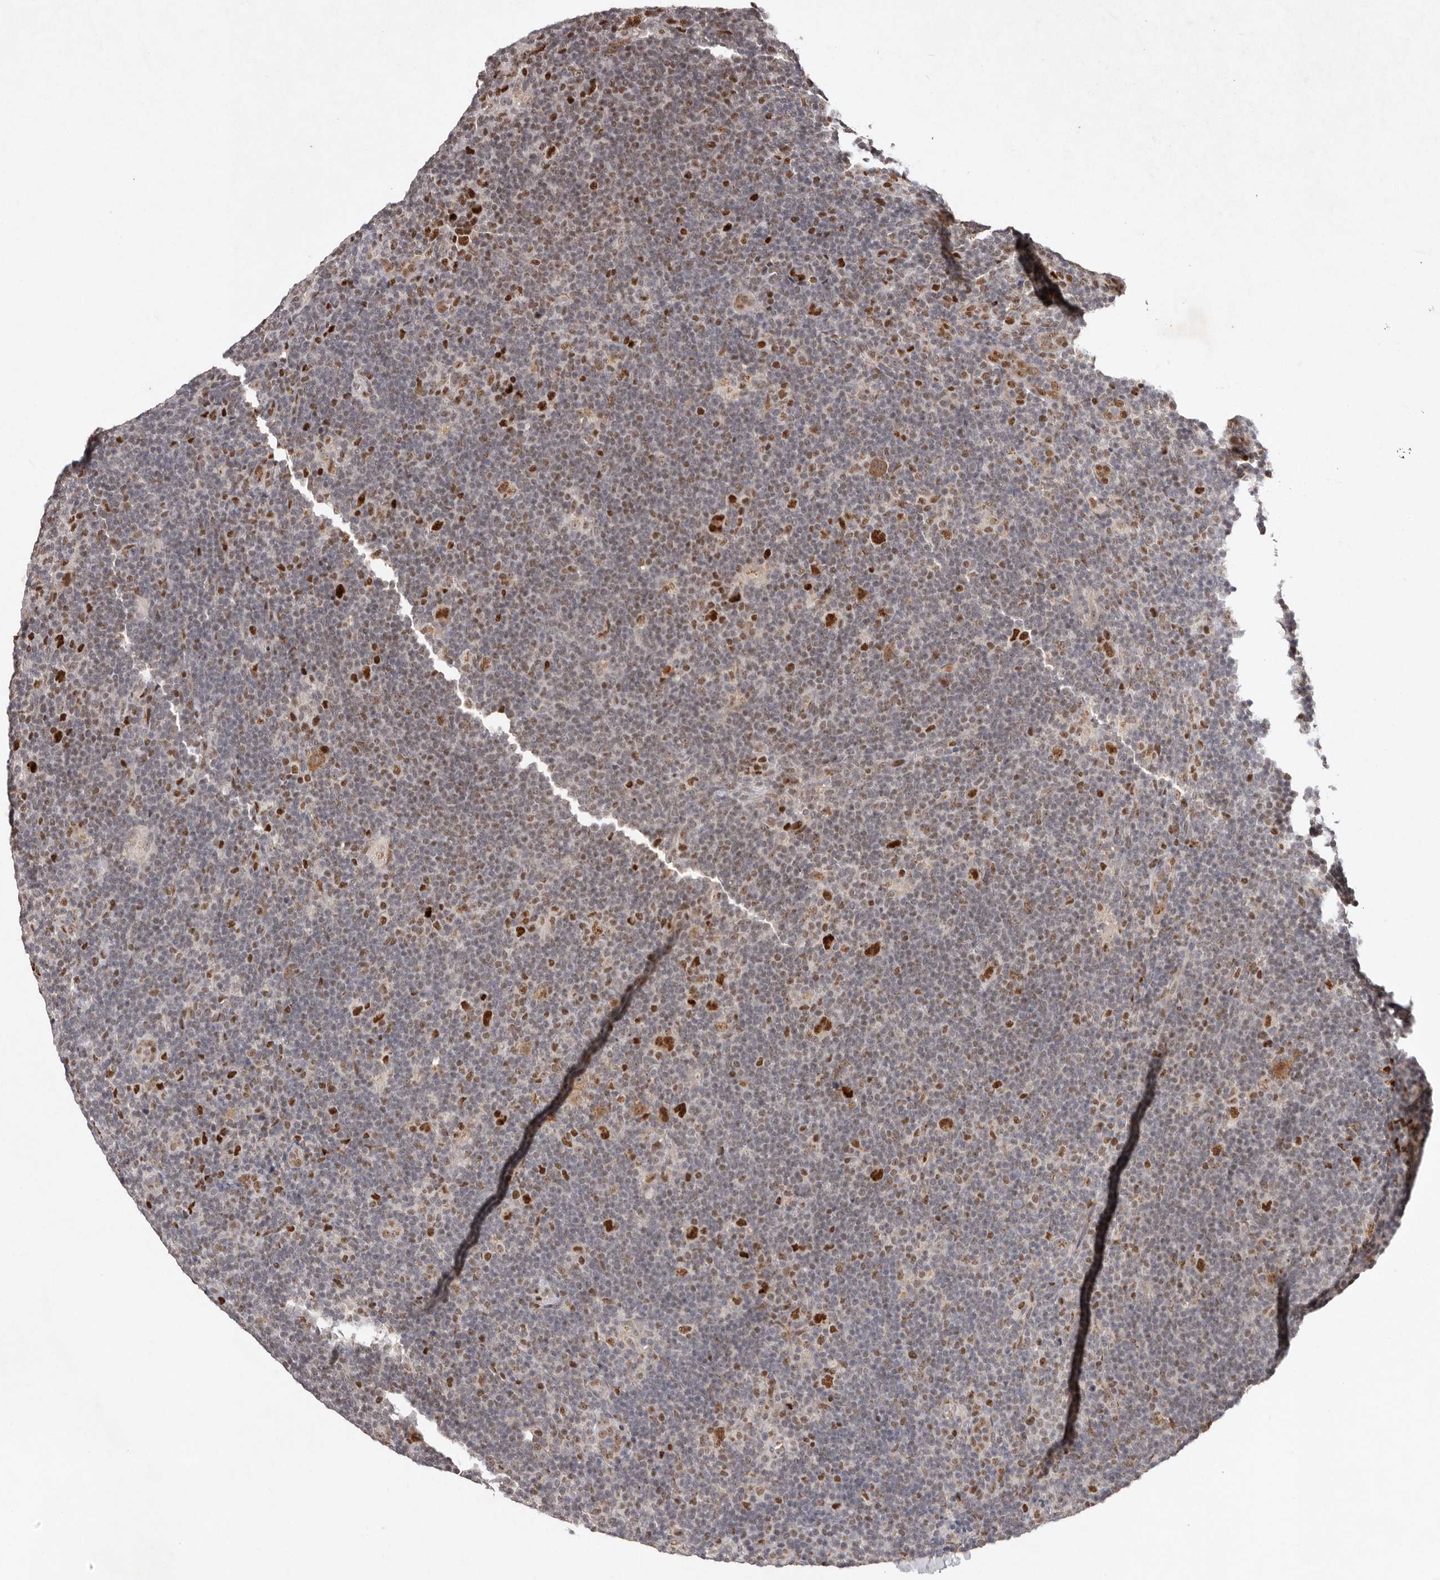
{"staining": {"intensity": "strong", "quantity": ">75%", "location": "nuclear"}, "tissue": "lymphoma", "cell_type": "Tumor cells", "image_type": "cancer", "snomed": [{"axis": "morphology", "description": "Hodgkin's disease, NOS"}, {"axis": "topography", "description": "Lymph node"}], "caption": "Immunohistochemical staining of human Hodgkin's disease reveals high levels of strong nuclear expression in approximately >75% of tumor cells.", "gene": "KLF7", "patient": {"sex": "female", "age": 57}}